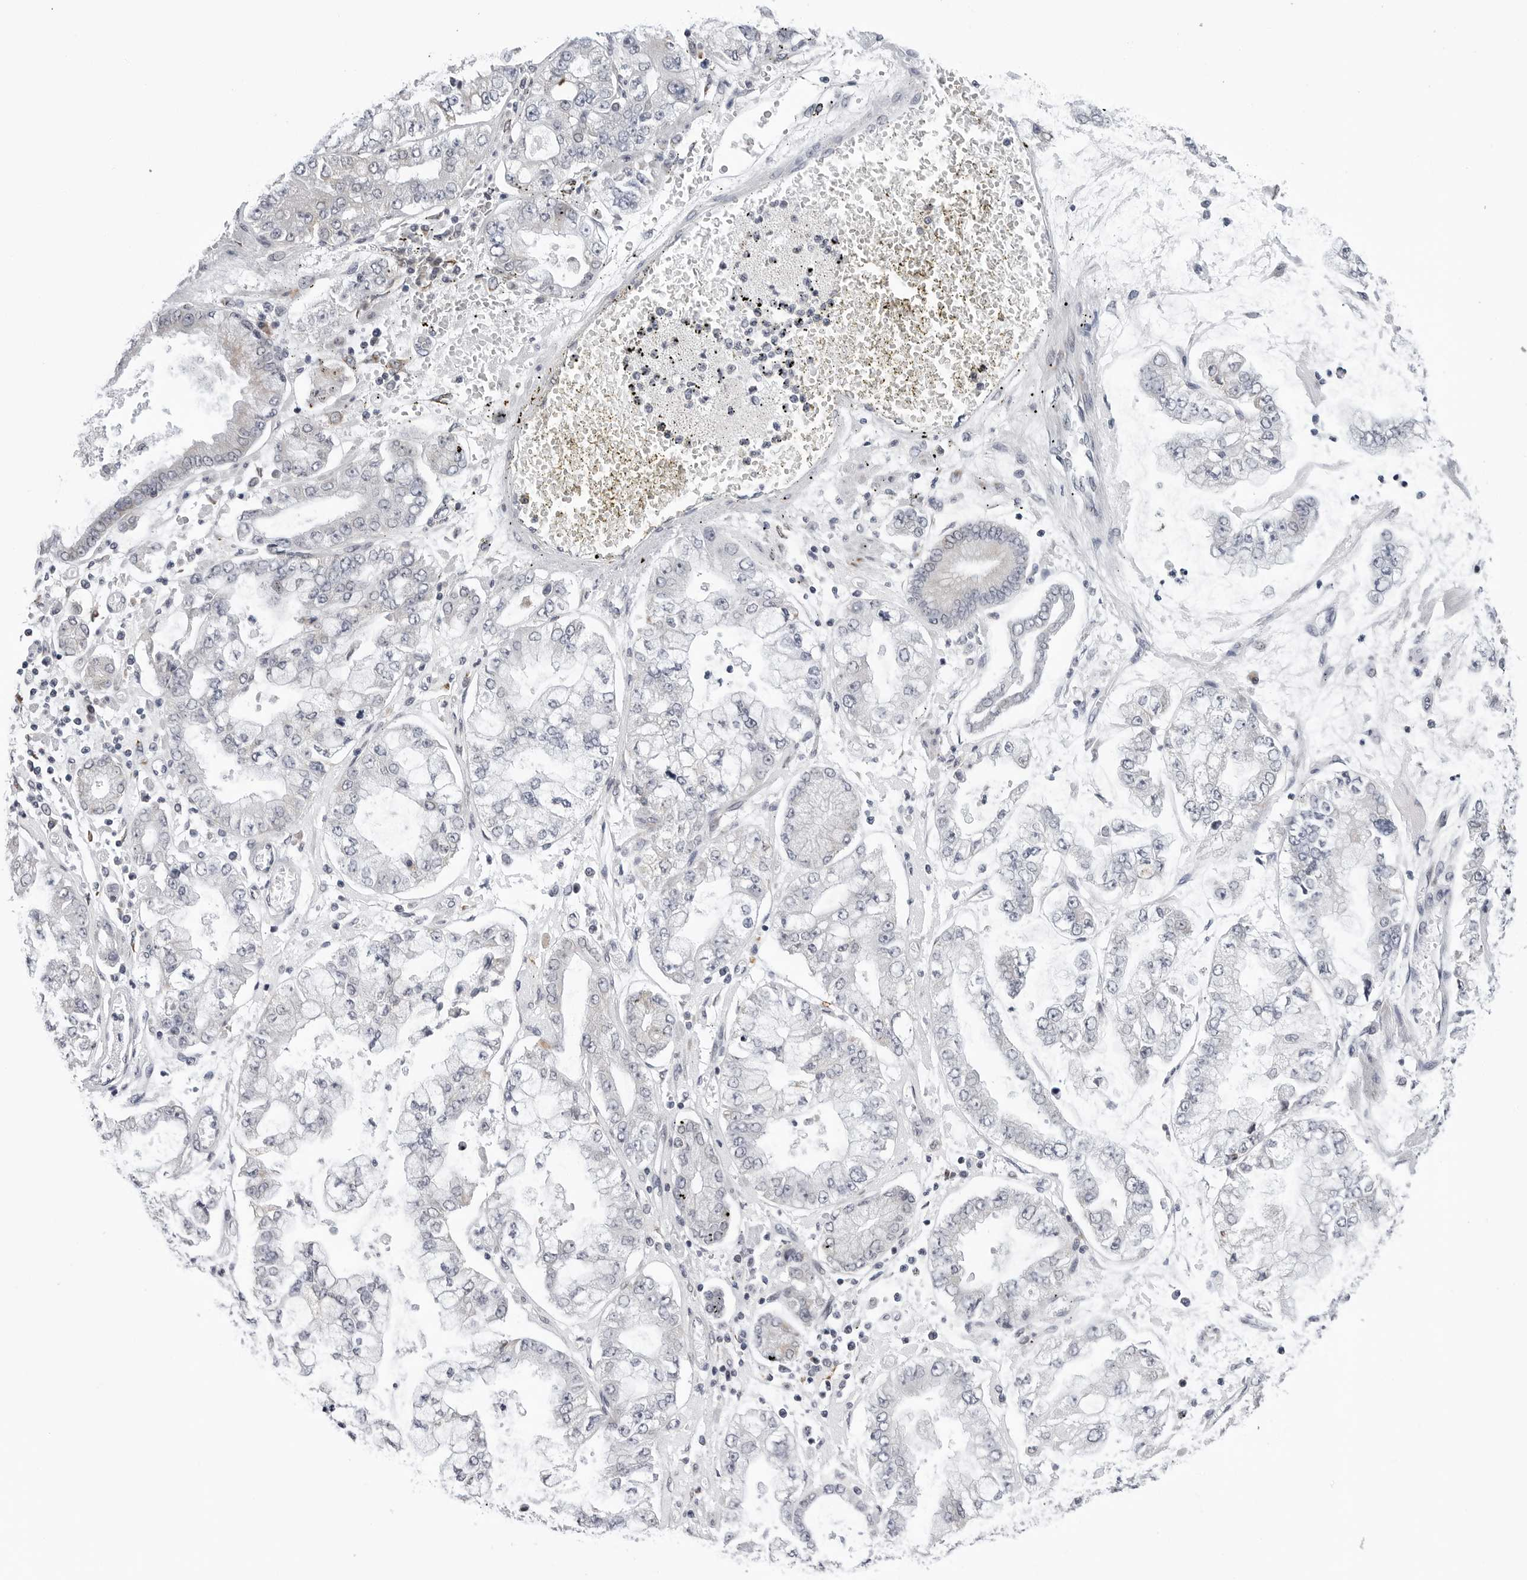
{"staining": {"intensity": "negative", "quantity": "none", "location": "none"}, "tissue": "stomach cancer", "cell_type": "Tumor cells", "image_type": "cancer", "snomed": [{"axis": "morphology", "description": "Adenocarcinoma, NOS"}, {"axis": "topography", "description": "Stomach"}], "caption": "Tumor cells show no significant protein expression in stomach cancer (adenocarcinoma).", "gene": "CDK20", "patient": {"sex": "male", "age": 76}}